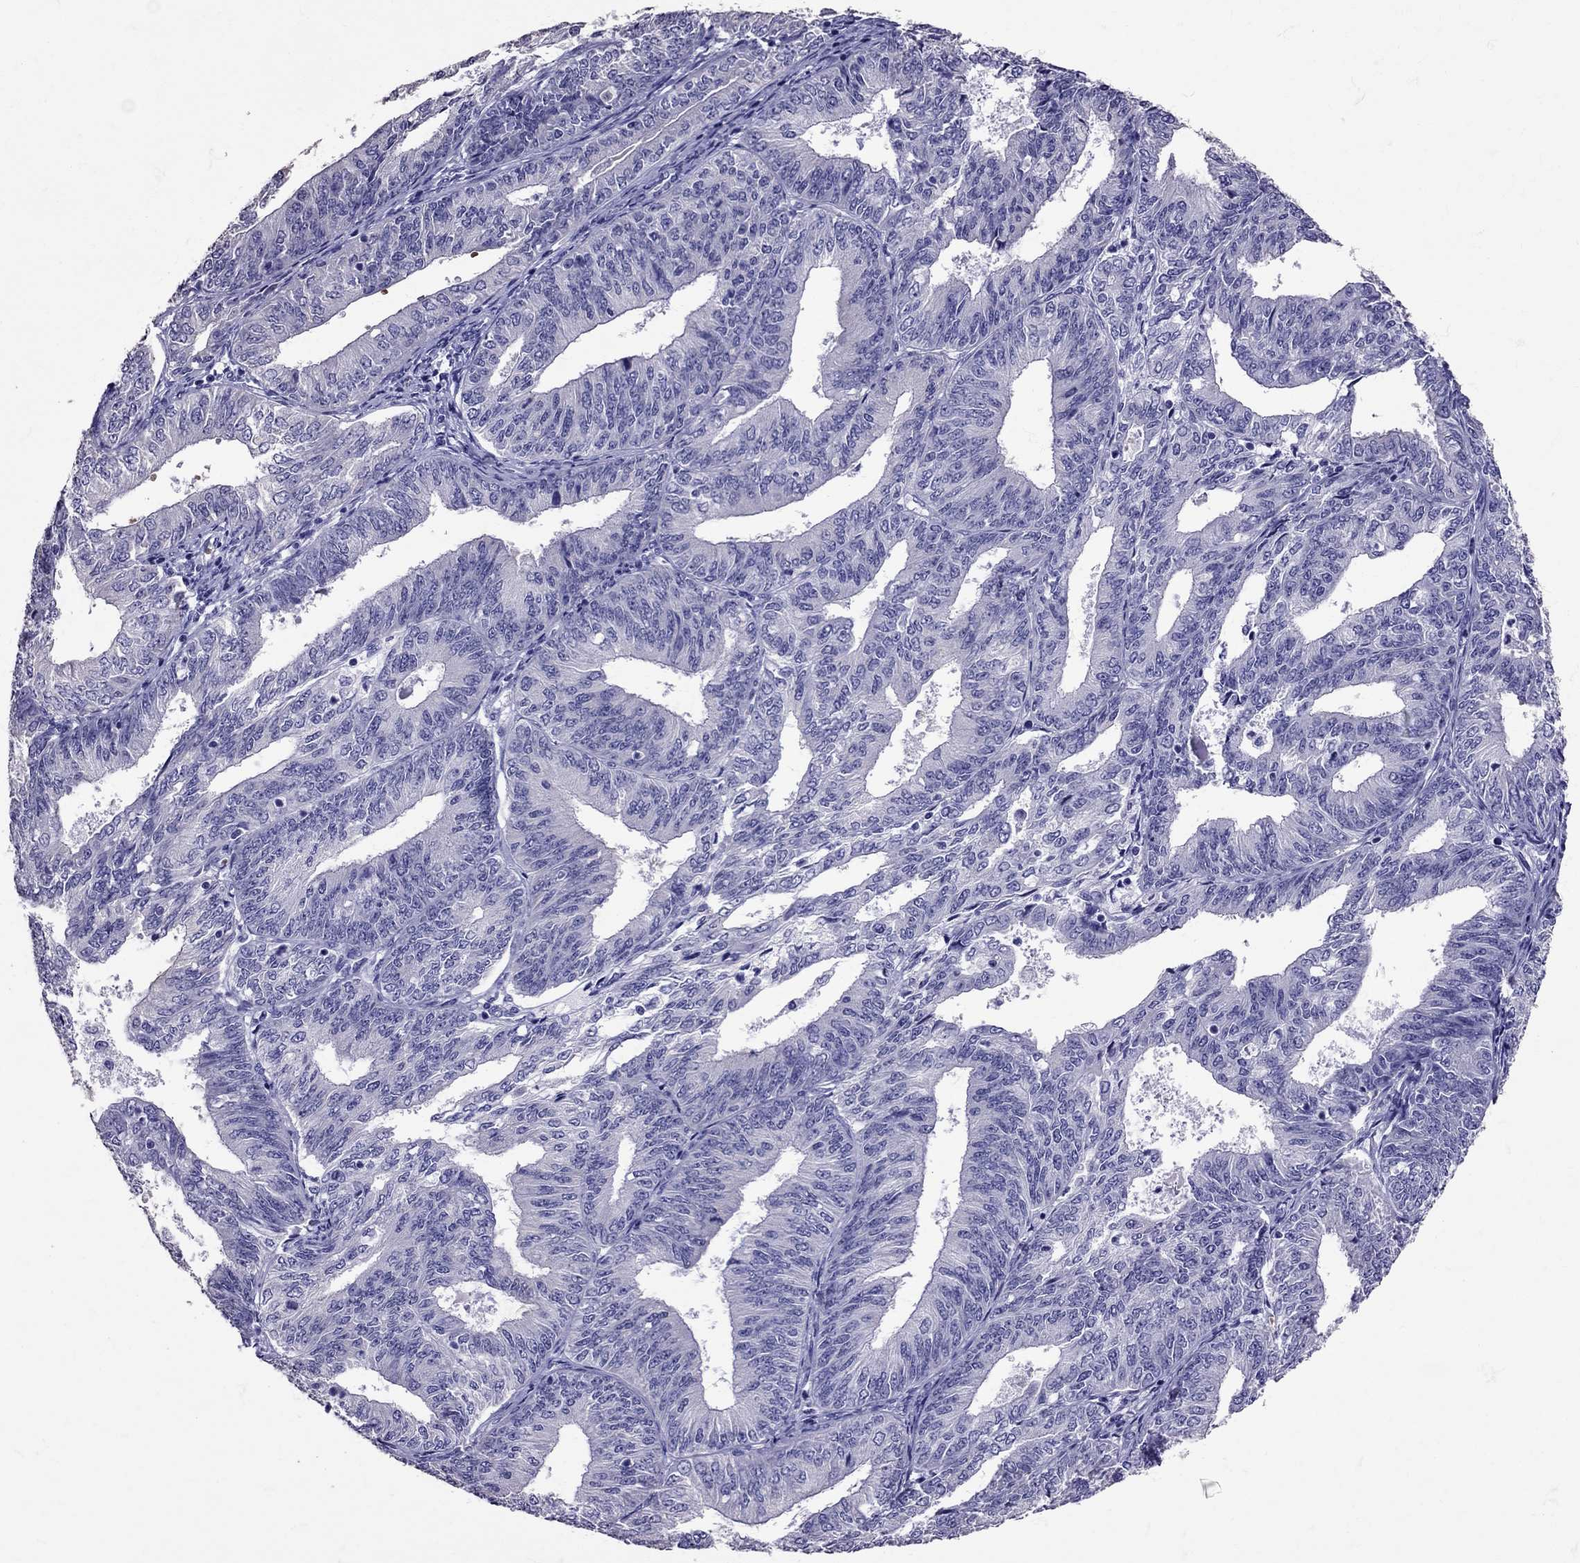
{"staining": {"intensity": "negative", "quantity": "none", "location": "none"}, "tissue": "endometrial cancer", "cell_type": "Tumor cells", "image_type": "cancer", "snomed": [{"axis": "morphology", "description": "Adenocarcinoma, NOS"}, {"axis": "topography", "description": "Endometrium"}], "caption": "High power microscopy micrograph of an immunohistochemistry histopathology image of endometrial cancer, revealing no significant positivity in tumor cells.", "gene": "TBR1", "patient": {"sex": "female", "age": 58}}